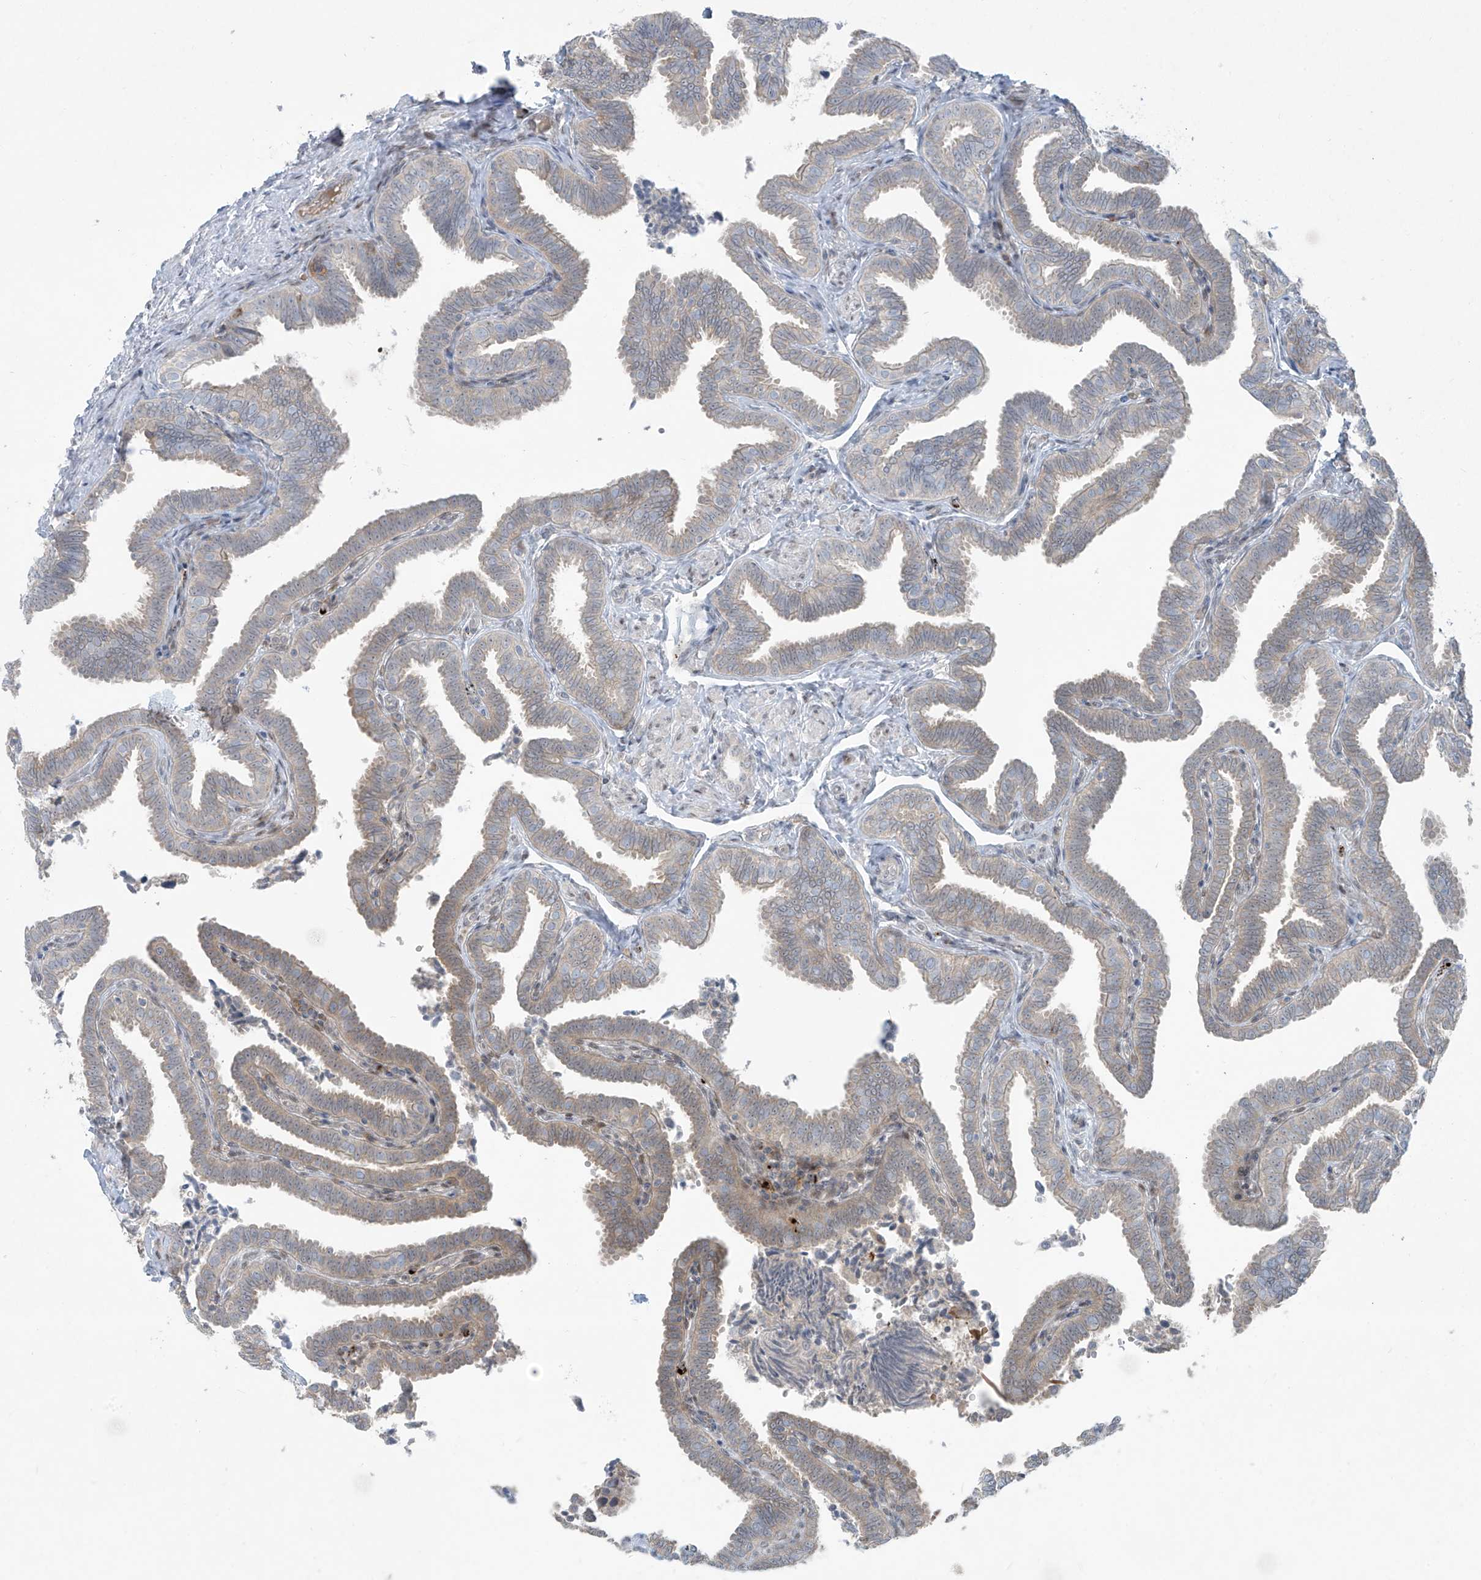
{"staining": {"intensity": "weak", "quantity": "25%-75%", "location": "cytoplasmic/membranous"}, "tissue": "fallopian tube", "cell_type": "Glandular cells", "image_type": "normal", "snomed": [{"axis": "morphology", "description": "Normal tissue, NOS"}, {"axis": "topography", "description": "Fallopian tube"}], "caption": "IHC staining of benign fallopian tube, which reveals low levels of weak cytoplasmic/membranous staining in about 25%-75% of glandular cells indicating weak cytoplasmic/membranous protein positivity. The staining was performed using DAB (3,3'-diaminobenzidine) (brown) for protein detection and nuclei were counterstained in hematoxylin (blue).", "gene": "PPAT", "patient": {"sex": "female", "age": 39}}